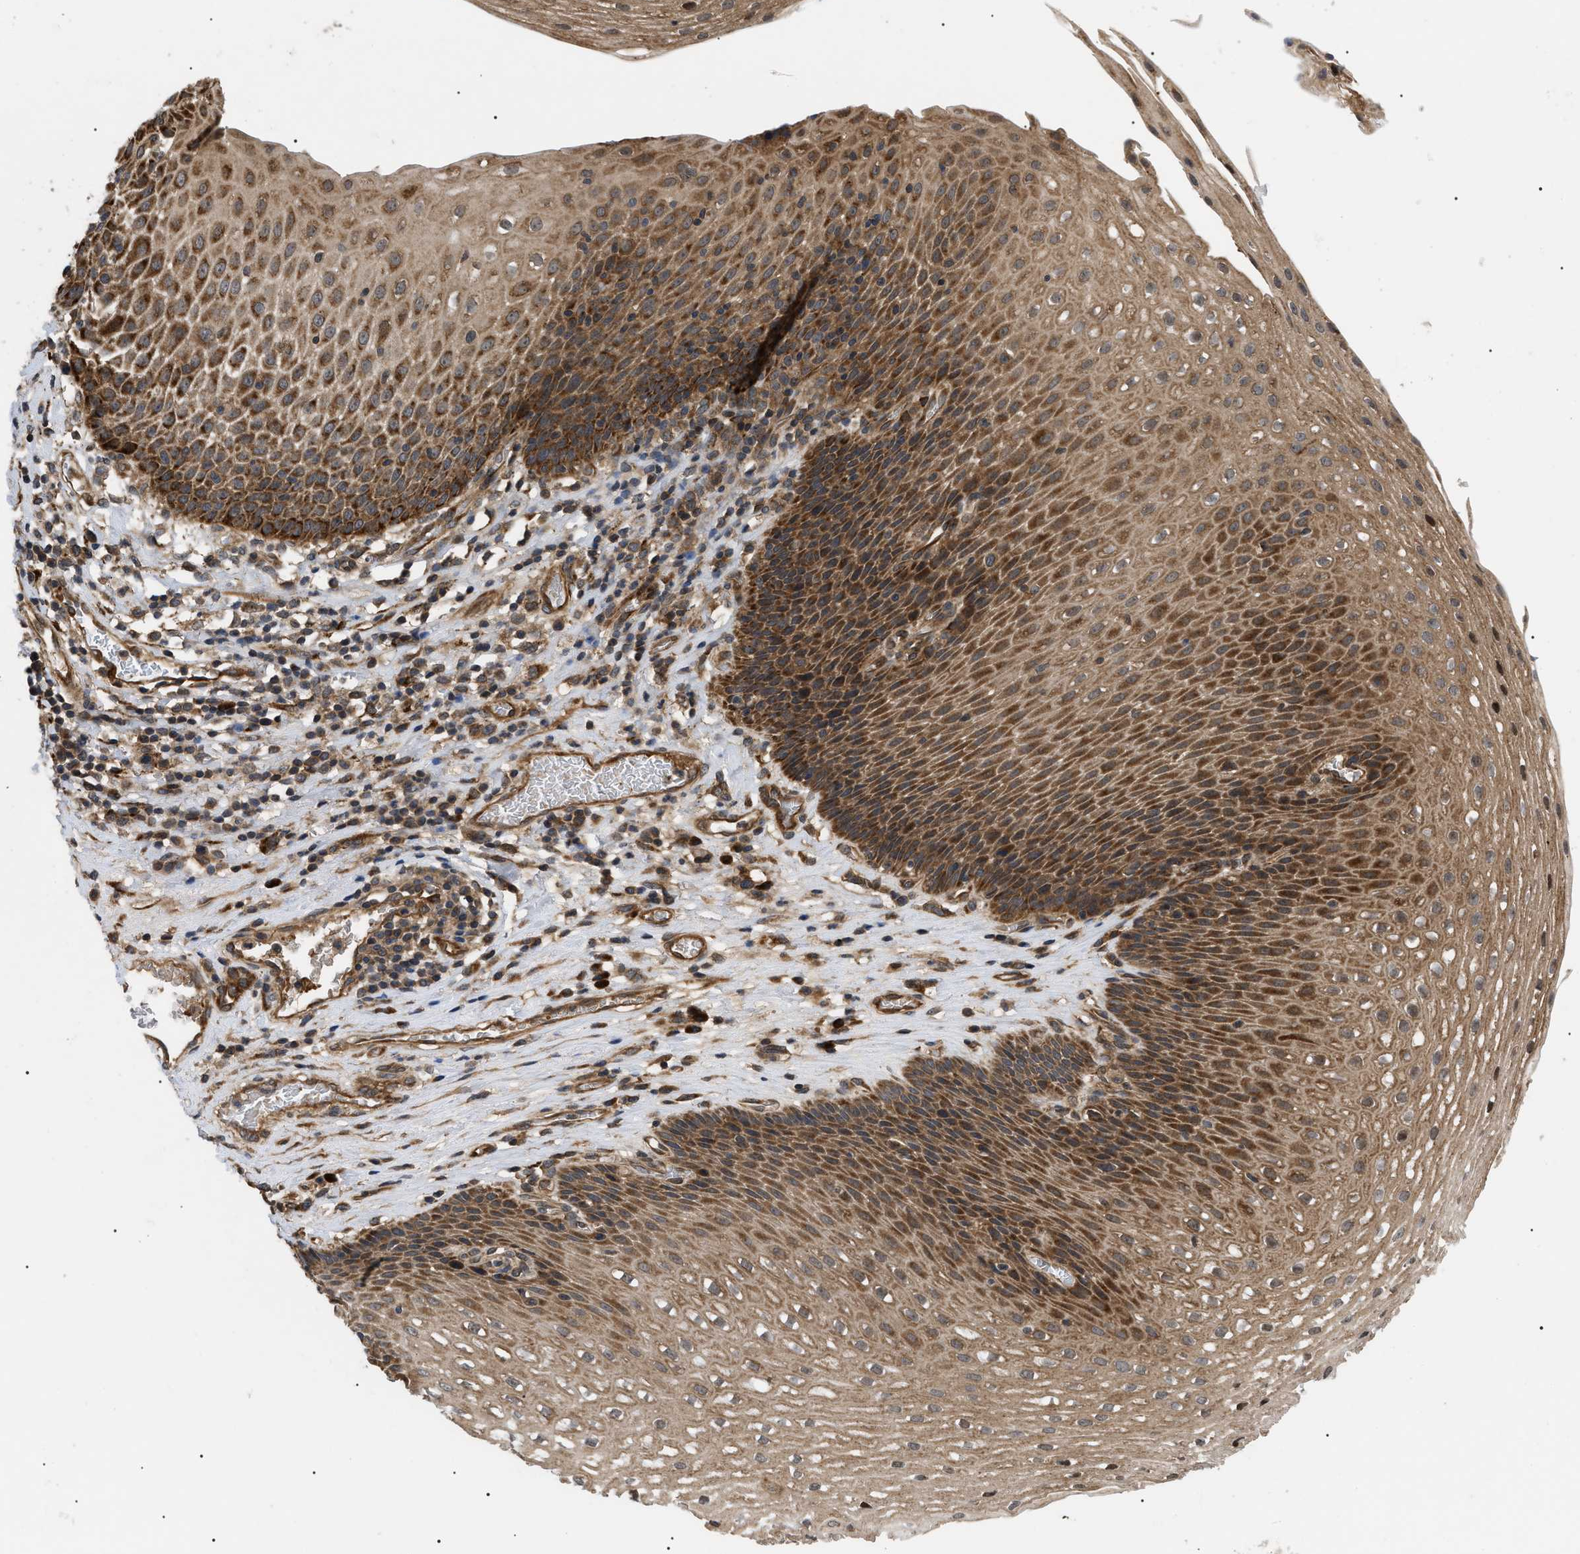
{"staining": {"intensity": "strong", "quantity": ">75%", "location": "cytoplasmic/membranous"}, "tissue": "esophagus", "cell_type": "Squamous epithelial cells", "image_type": "normal", "snomed": [{"axis": "morphology", "description": "Normal tissue, NOS"}, {"axis": "topography", "description": "Esophagus"}], "caption": "Brown immunohistochemical staining in unremarkable esophagus displays strong cytoplasmic/membranous positivity in about >75% of squamous epithelial cells.", "gene": "ASTL", "patient": {"sex": "male", "age": 48}}